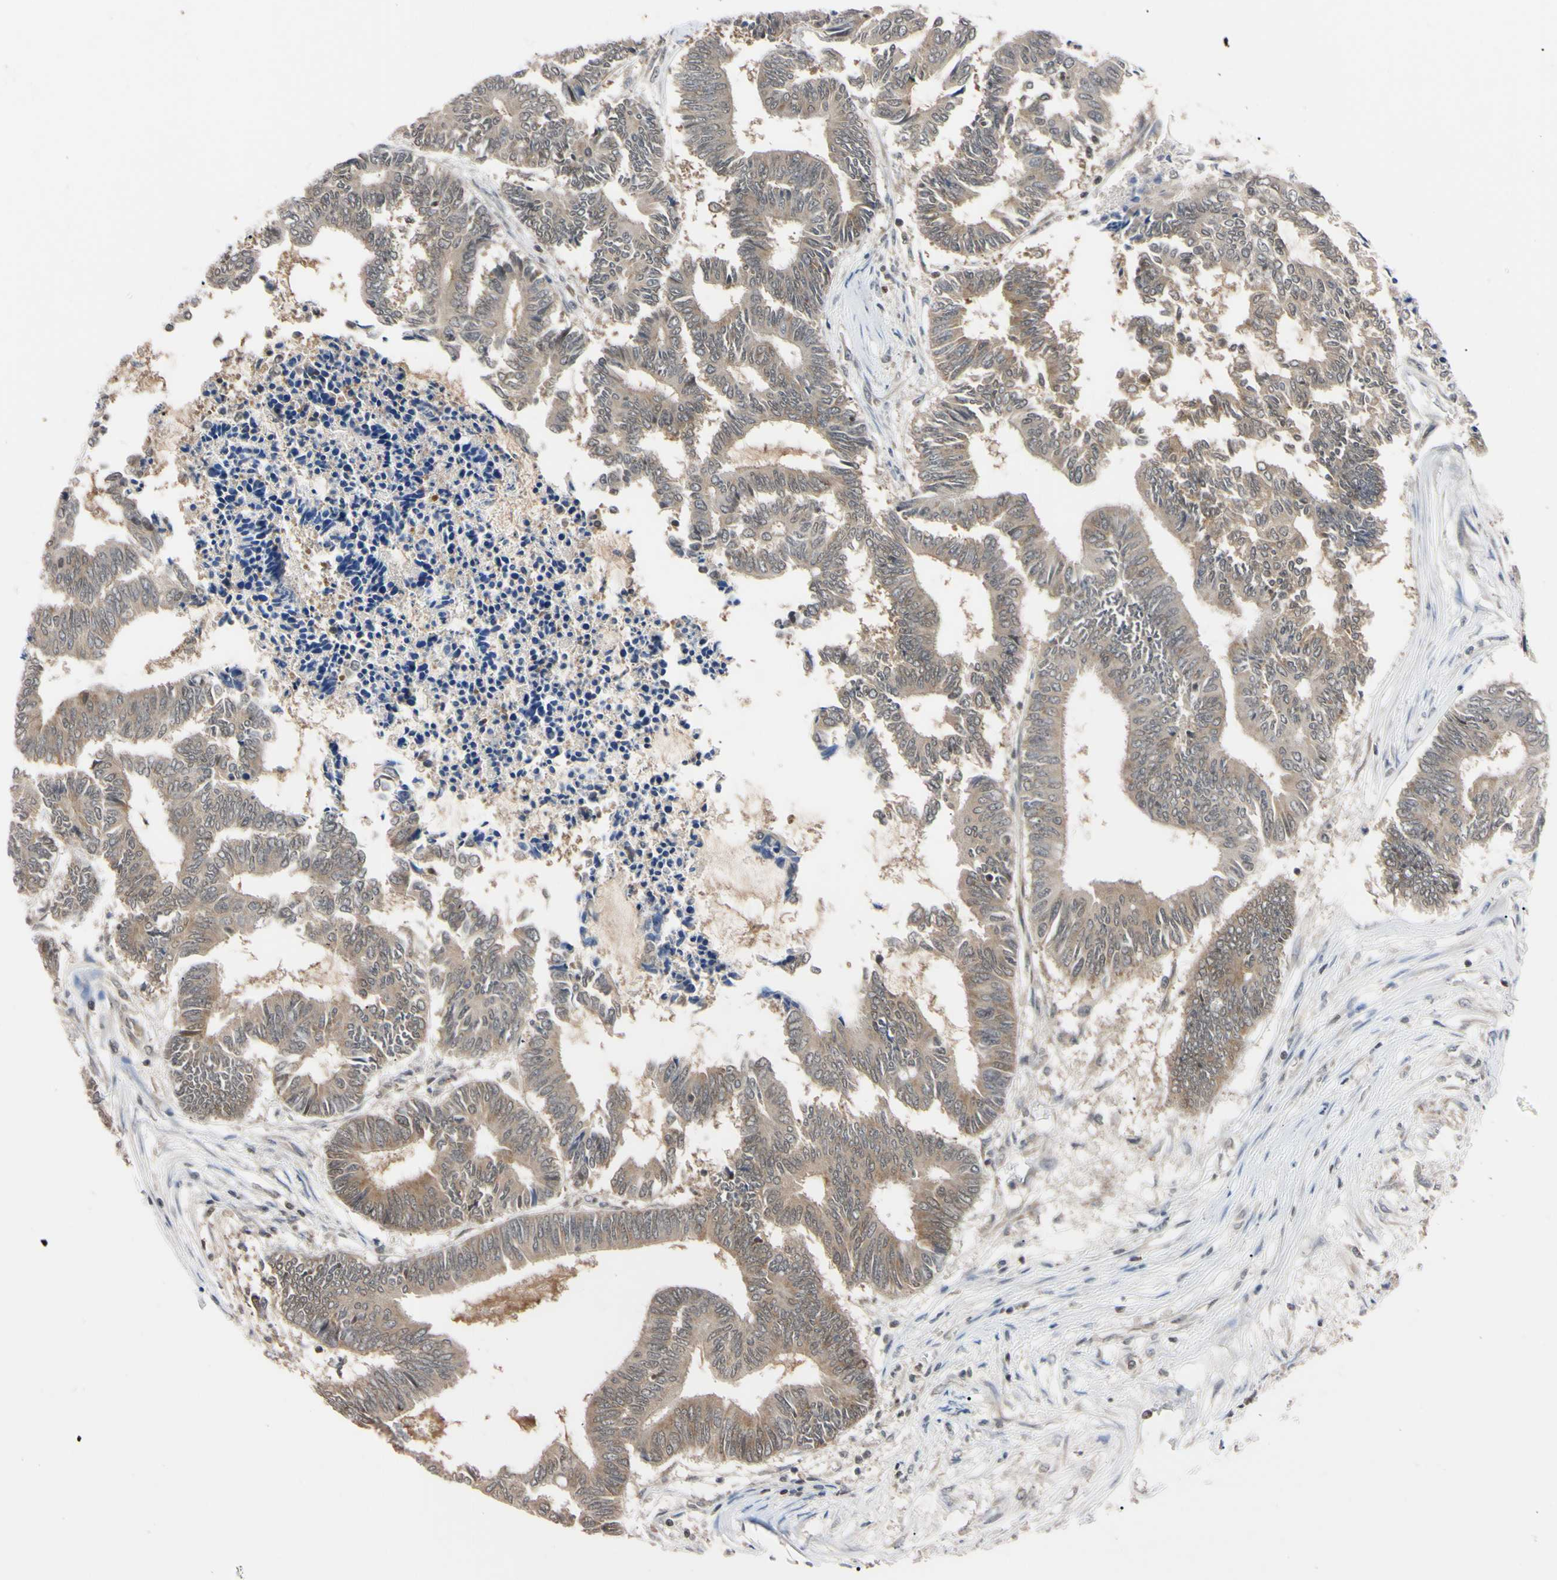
{"staining": {"intensity": "weak", "quantity": ">75%", "location": "cytoplasmic/membranous"}, "tissue": "colorectal cancer", "cell_type": "Tumor cells", "image_type": "cancer", "snomed": [{"axis": "morphology", "description": "Adenocarcinoma, NOS"}, {"axis": "topography", "description": "Rectum"}], "caption": "Immunohistochemical staining of human colorectal adenocarcinoma displays low levels of weak cytoplasmic/membranous expression in approximately >75% of tumor cells.", "gene": "UBE2I", "patient": {"sex": "male", "age": 63}}